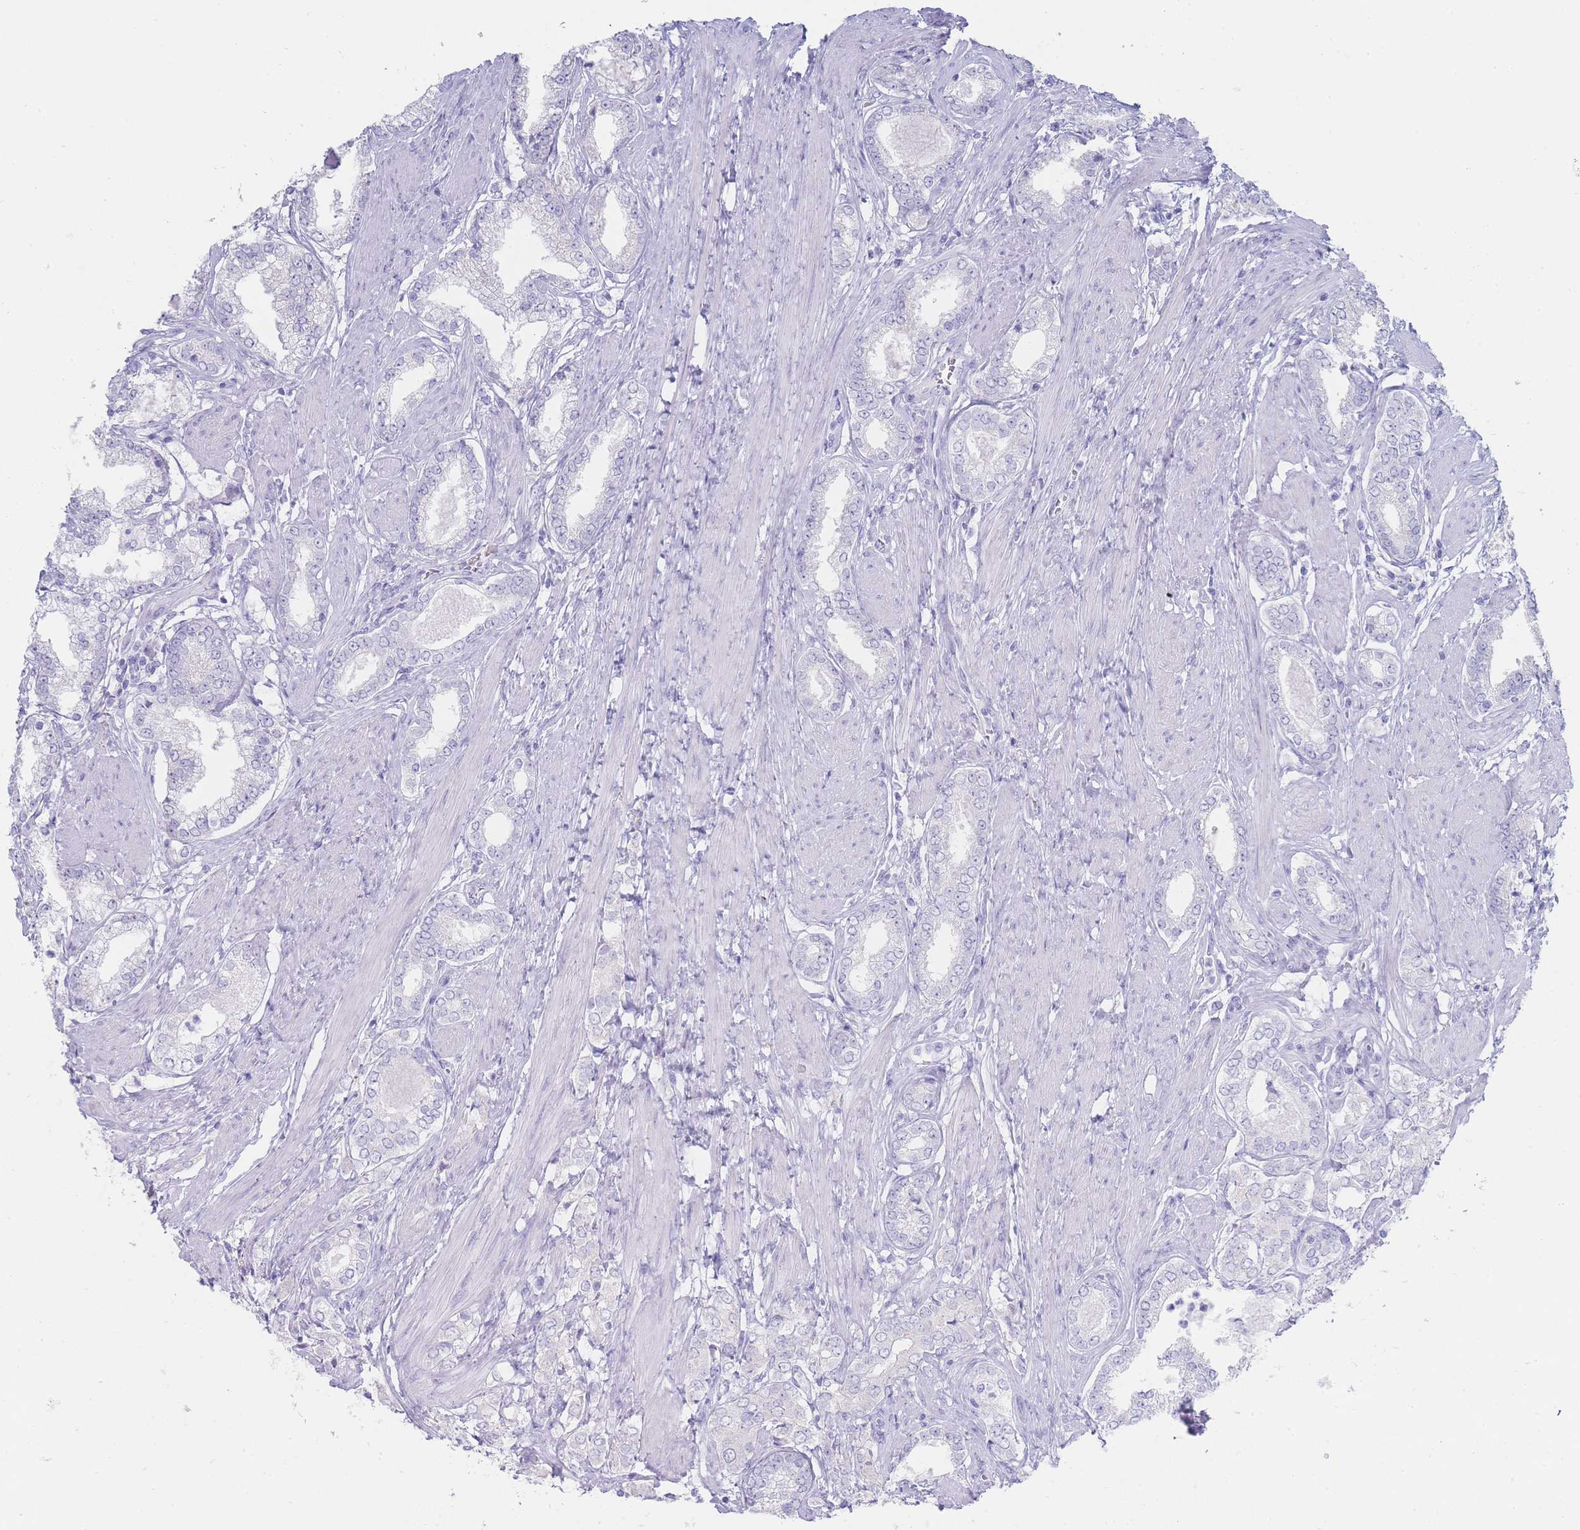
{"staining": {"intensity": "negative", "quantity": "none", "location": "none"}, "tissue": "prostate cancer", "cell_type": "Tumor cells", "image_type": "cancer", "snomed": [{"axis": "morphology", "description": "Adenocarcinoma, High grade"}, {"axis": "topography", "description": "Prostate"}], "caption": "Prostate cancer (high-grade adenocarcinoma) was stained to show a protein in brown. There is no significant staining in tumor cells.", "gene": "HBG2", "patient": {"sex": "male", "age": 71}}